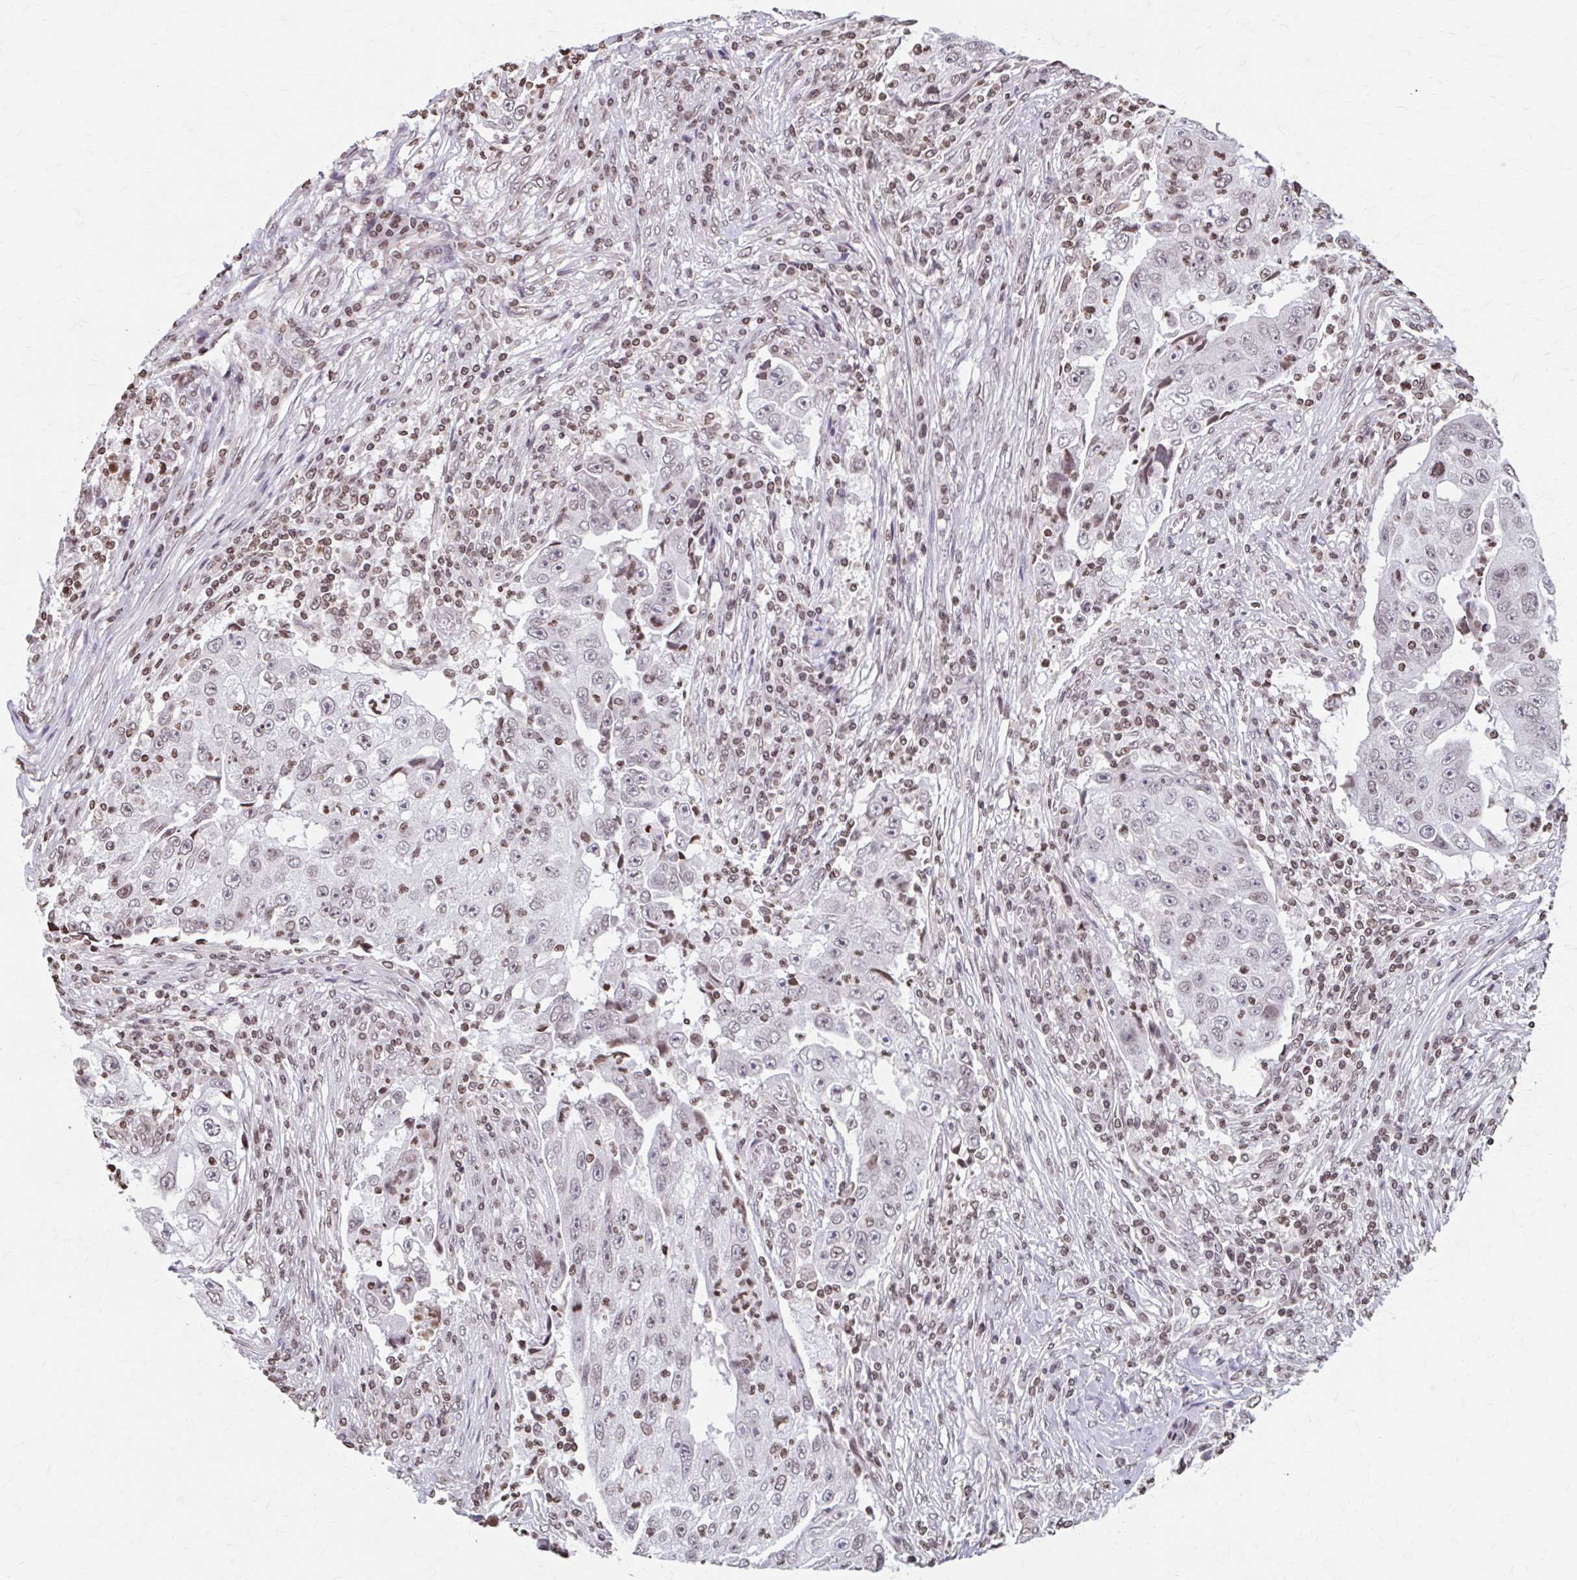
{"staining": {"intensity": "moderate", "quantity": "<25%", "location": "nuclear"}, "tissue": "lung cancer", "cell_type": "Tumor cells", "image_type": "cancer", "snomed": [{"axis": "morphology", "description": "Squamous cell carcinoma, NOS"}, {"axis": "topography", "description": "Lung"}], "caption": "Lung cancer (squamous cell carcinoma) tissue reveals moderate nuclear positivity in about <25% of tumor cells", "gene": "ORC3", "patient": {"sex": "male", "age": 64}}